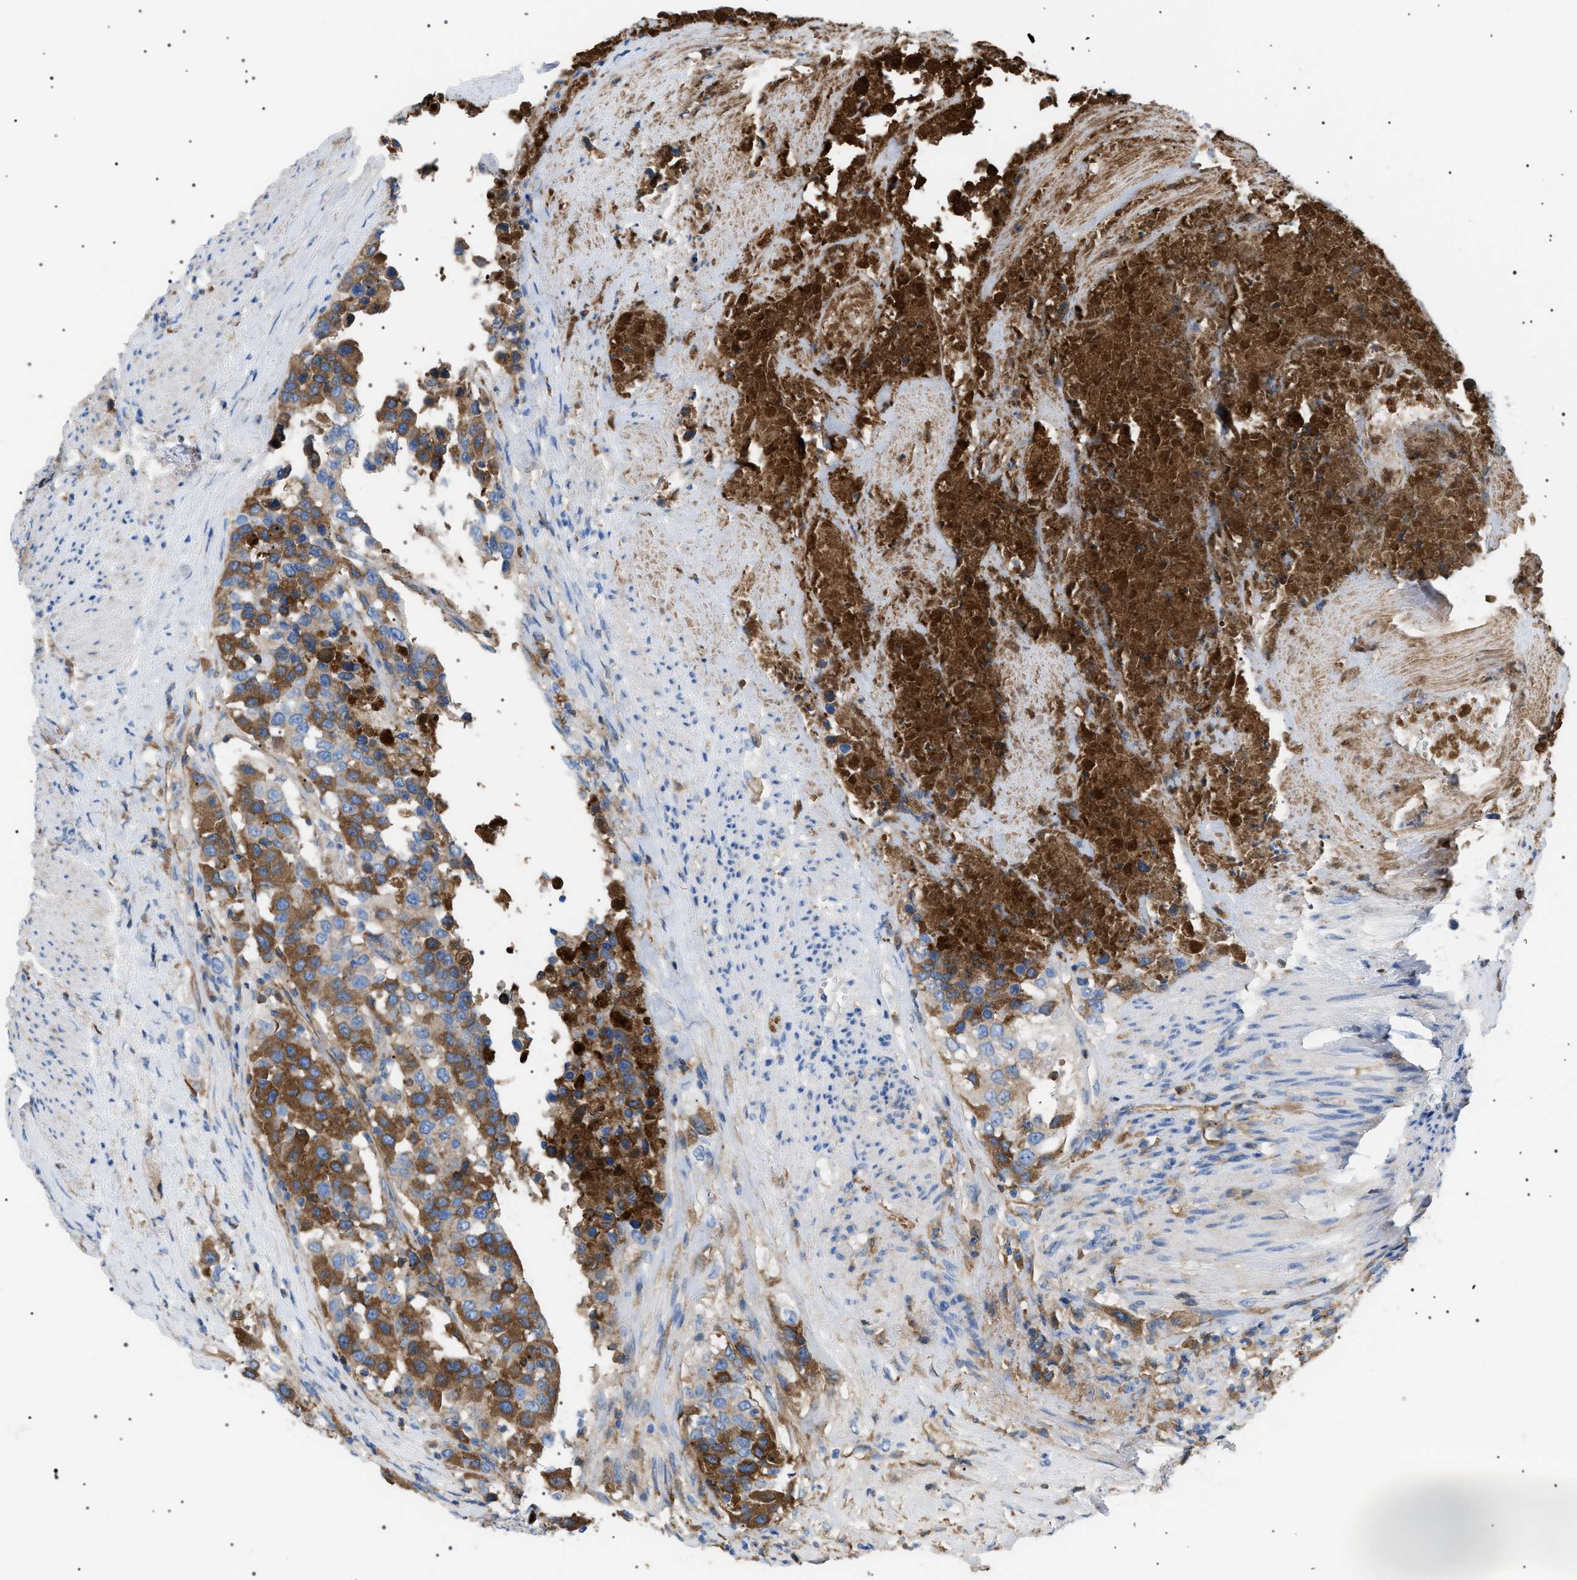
{"staining": {"intensity": "moderate", "quantity": "25%-75%", "location": "cytoplasmic/membranous"}, "tissue": "urothelial cancer", "cell_type": "Tumor cells", "image_type": "cancer", "snomed": [{"axis": "morphology", "description": "Urothelial carcinoma, High grade"}, {"axis": "topography", "description": "Urinary bladder"}], "caption": "This image exhibits IHC staining of urothelial carcinoma (high-grade), with medium moderate cytoplasmic/membranous positivity in approximately 25%-75% of tumor cells.", "gene": "LPA", "patient": {"sex": "female", "age": 80}}